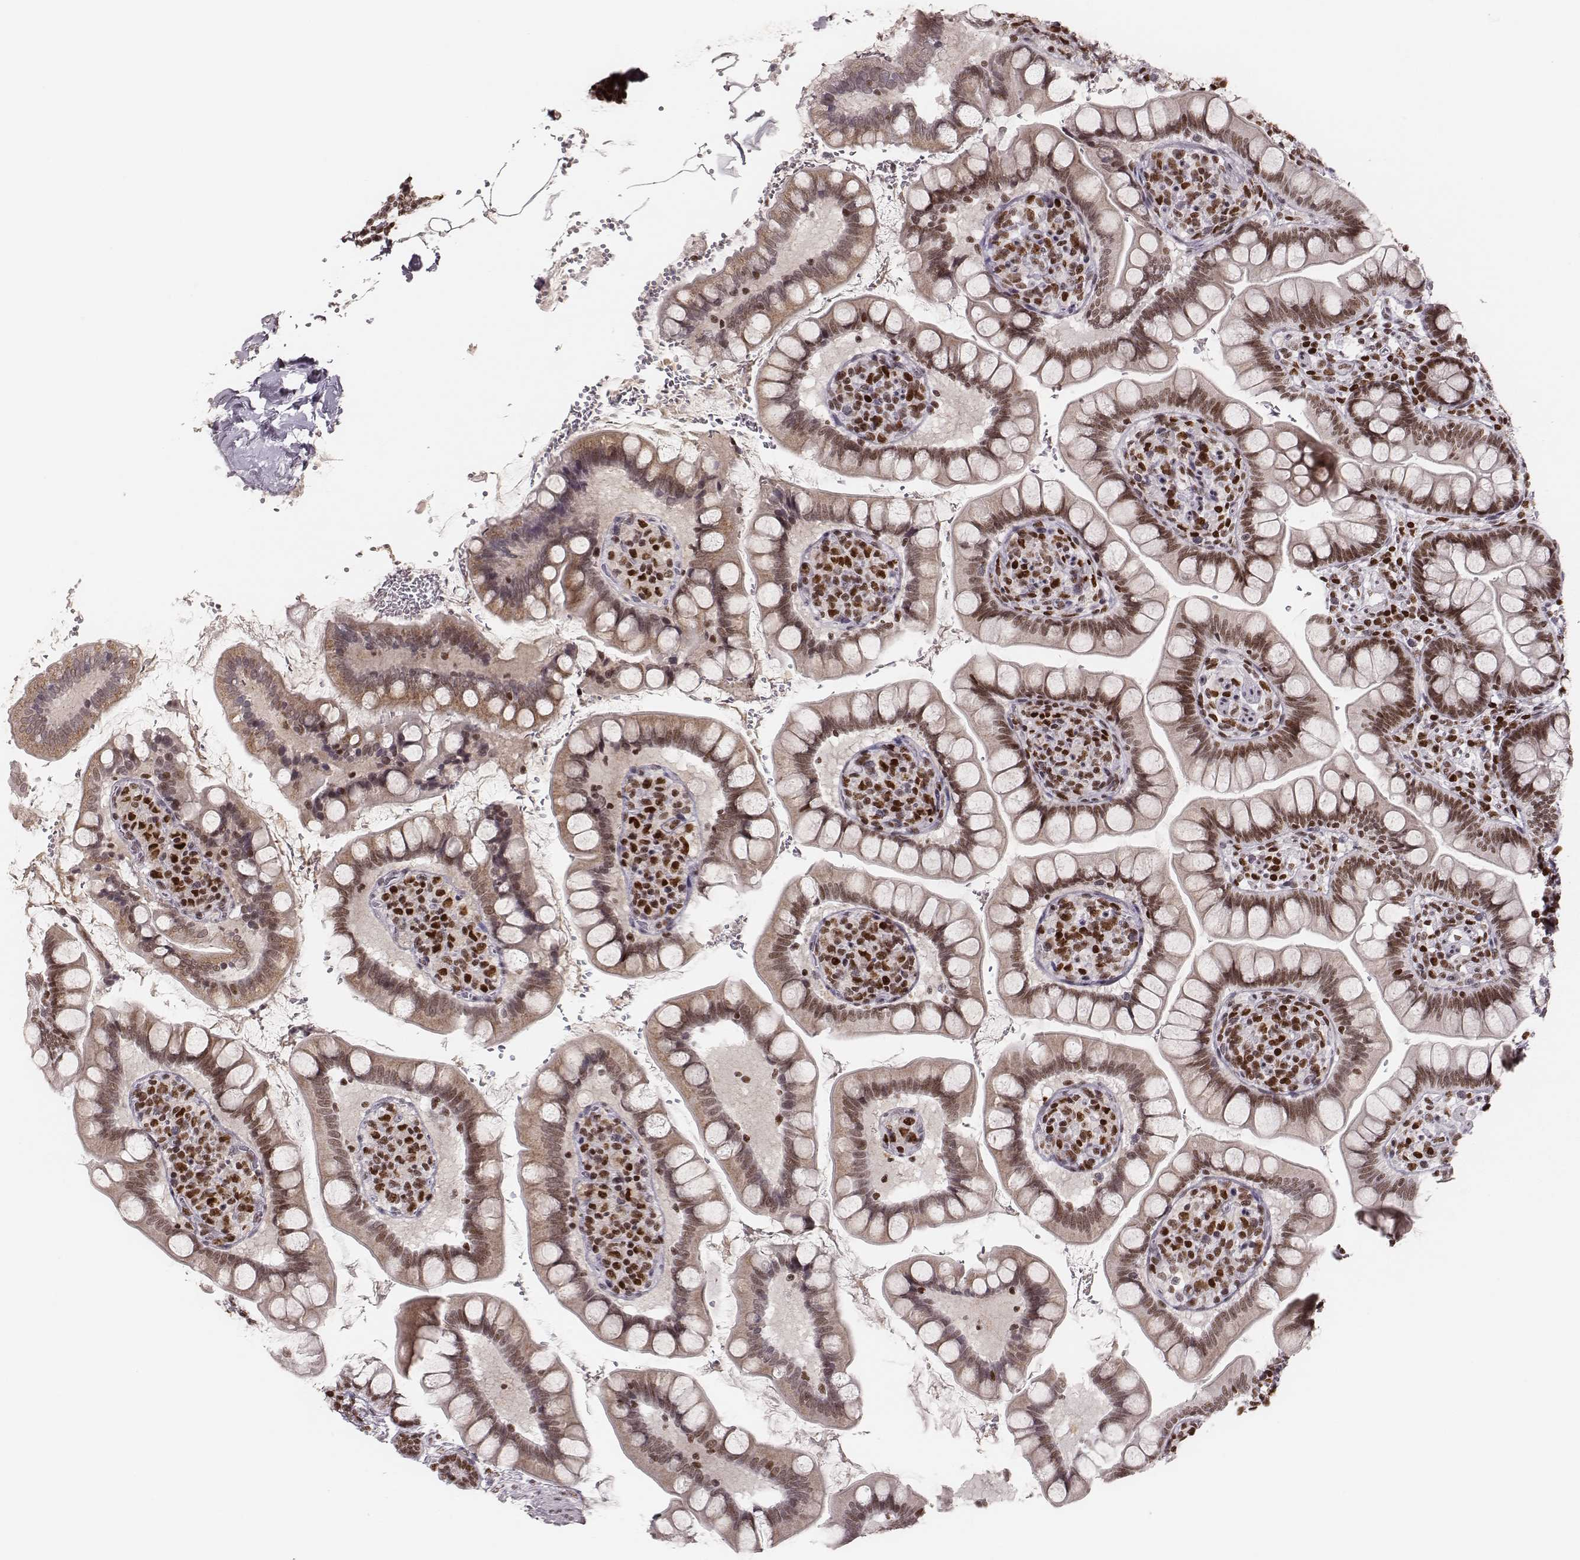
{"staining": {"intensity": "moderate", "quantity": ">75%", "location": "nuclear"}, "tissue": "small intestine", "cell_type": "Glandular cells", "image_type": "normal", "snomed": [{"axis": "morphology", "description": "Normal tissue, NOS"}, {"axis": "topography", "description": "Small intestine"}], "caption": "This micrograph exhibits unremarkable small intestine stained with immunohistochemistry to label a protein in brown. The nuclear of glandular cells show moderate positivity for the protein. Nuclei are counter-stained blue.", "gene": "PARP1", "patient": {"sex": "female", "age": 56}}